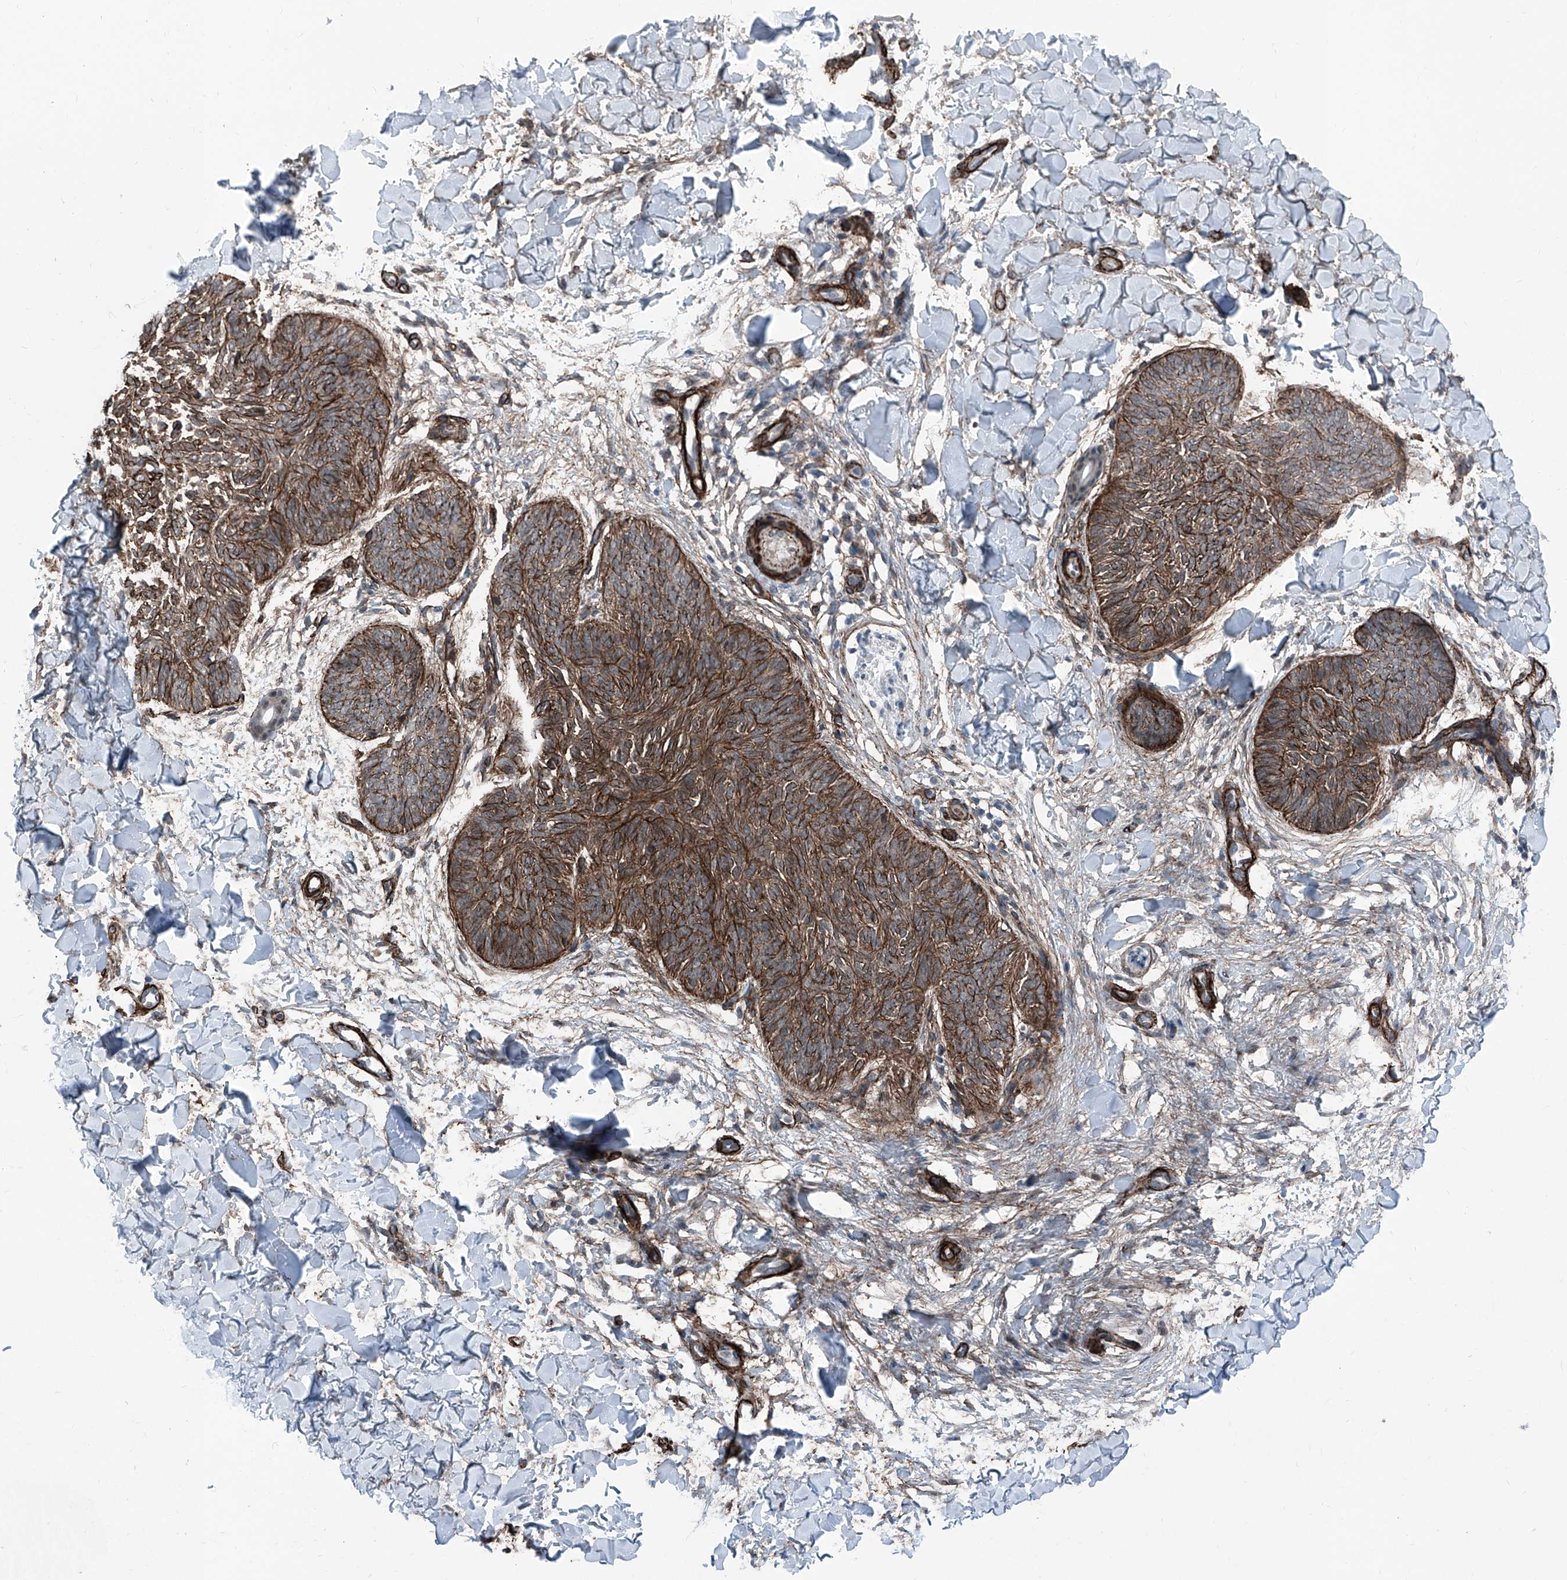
{"staining": {"intensity": "moderate", "quantity": ">75%", "location": "cytoplasmic/membranous"}, "tissue": "skin cancer", "cell_type": "Tumor cells", "image_type": "cancer", "snomed": [{"axis": "morphology", "description": "Normal tissue, NOS"}, {"axis": "morphology", "description": "Basal cell carcinoma"}, {"axis": "topography", "description": "Skin"}], "caption": "About >75% of tumor cells in human skin basal cell carcinoma exhibit moderate cytoplasmic/membranous protein staining as visualized by brown immunohistochemical staining.", "gene": "COA7", "patient": {"sex": "male", "age": 50}}